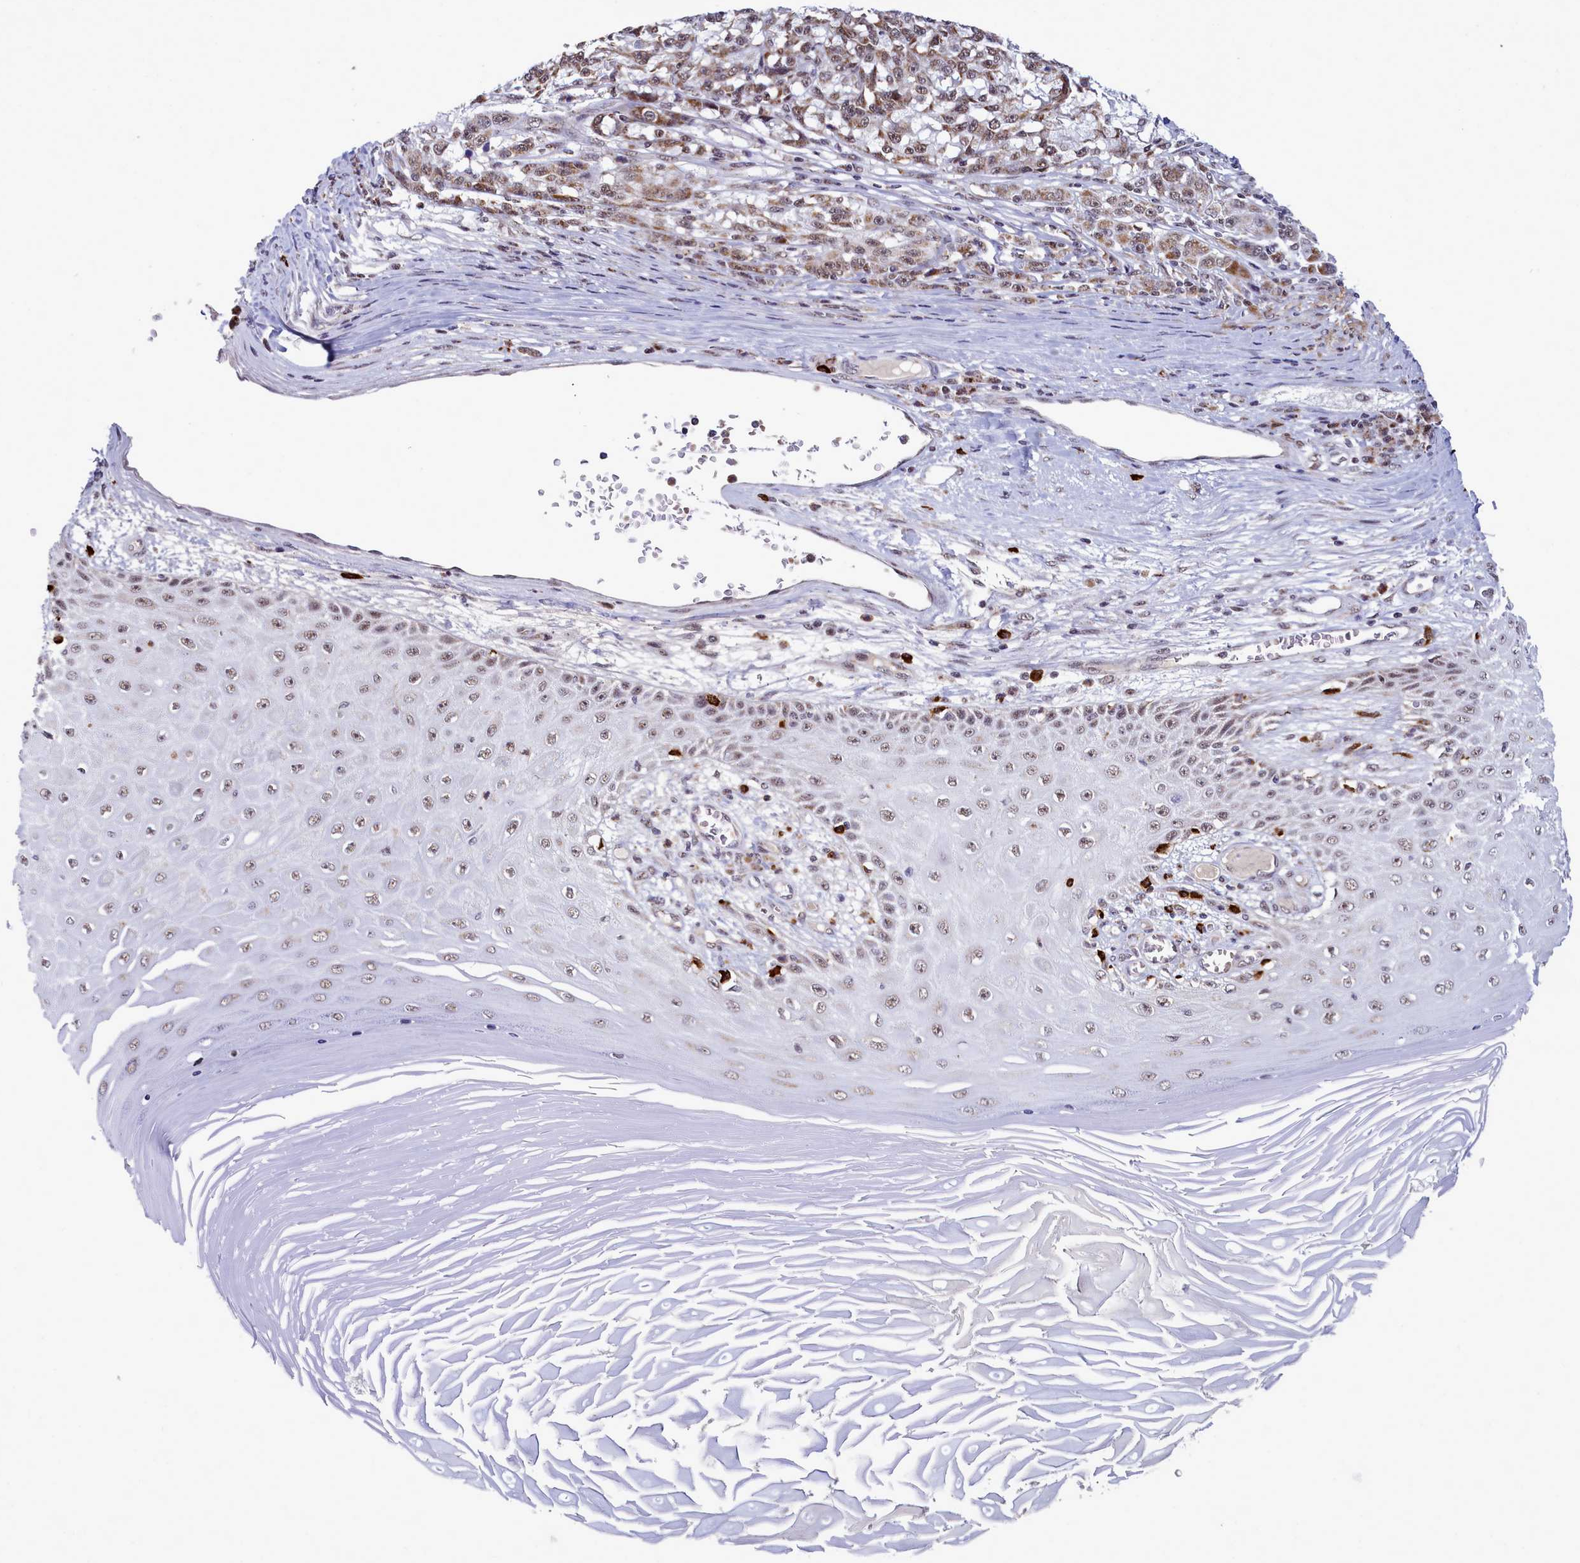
{"staining": {"intensity": "moderate", "quantity": ">75%", "location": "cytoplasmic/membranous,nuclear"}, "tissue": "melanoma", "cell_type": "Tumor cells", "image_type": "cancer", "snomed": [{"axis": "morphology", "description": "Malignant melanoma, NOS"}, {"axis": "topography", "description": "Skin"}], "caption": "Immunohistochemistry (IHC) photomicrograph of neoplastic tissue: malignant melanoma stained using IHC reveals medium levels of moderate protein expression localized specifically in the cytoplasmic/membranous and nuclear of tumor cells, appearing as a cytoplasmic/membranous and nuclear brown color.", "gene": "POM121L2", "patient": {"sex": "male", "age": 53}}